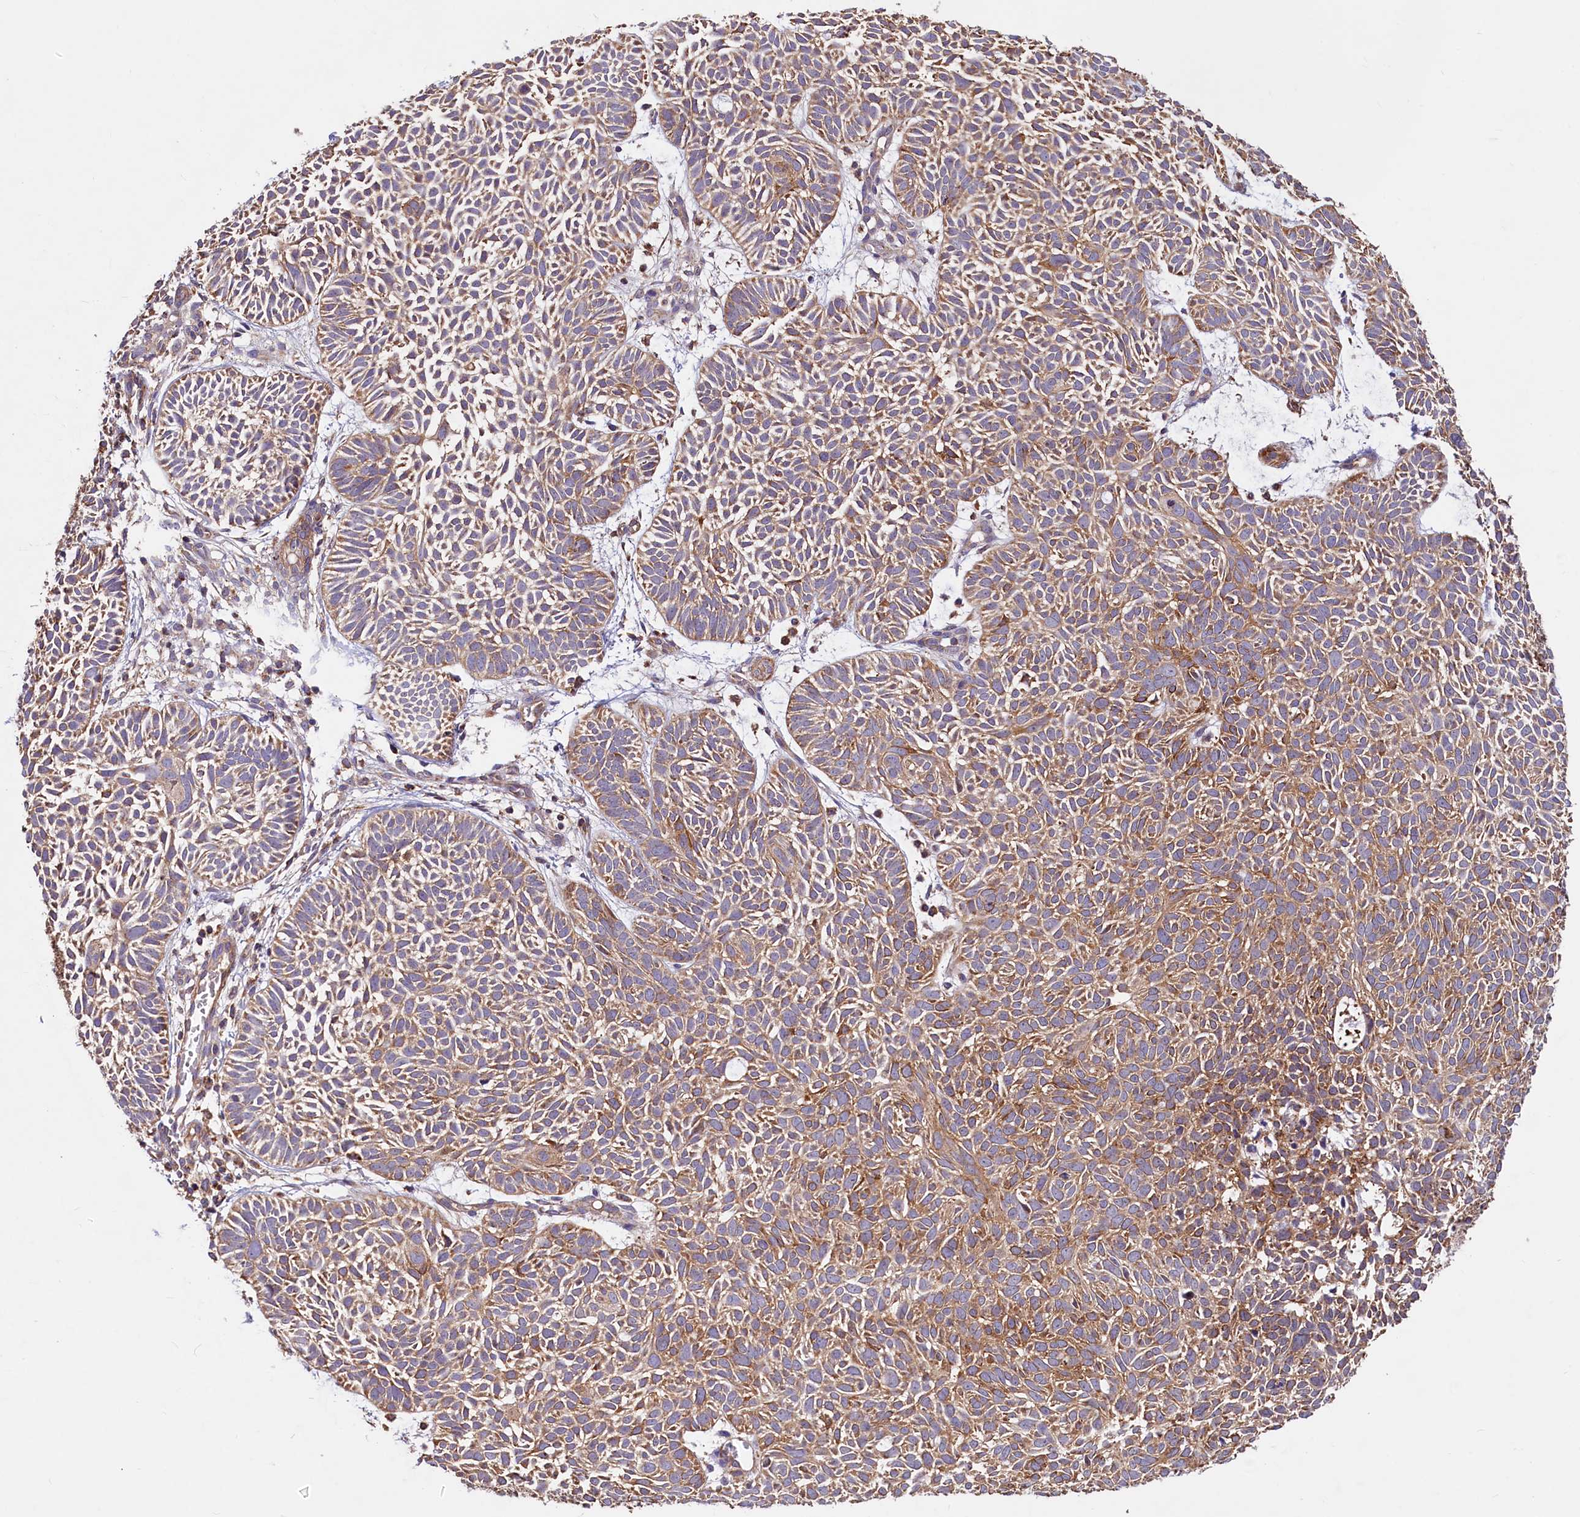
{"staining": {"intensity": "moderate", "quantity": ">75%", "location": "cytoplasmic/membranous"}, "tissue": "skin cancer", "cell_type": "Tumor cells", "image_type": "cancer", "snomed": [{"axis": "morphology", "description": "Basal cell carcinoma"}, {"axis": "topography", "description": "Skin"}], "caption": "Skin basal cell carcinoma was stained to show a protein in brown. There is medium levels of moderate cytoplasmic/membranous positivity in about >75% of tumor cells.", "gene": "CIAO3", "patient": {"sex": "male", "age": 69}}